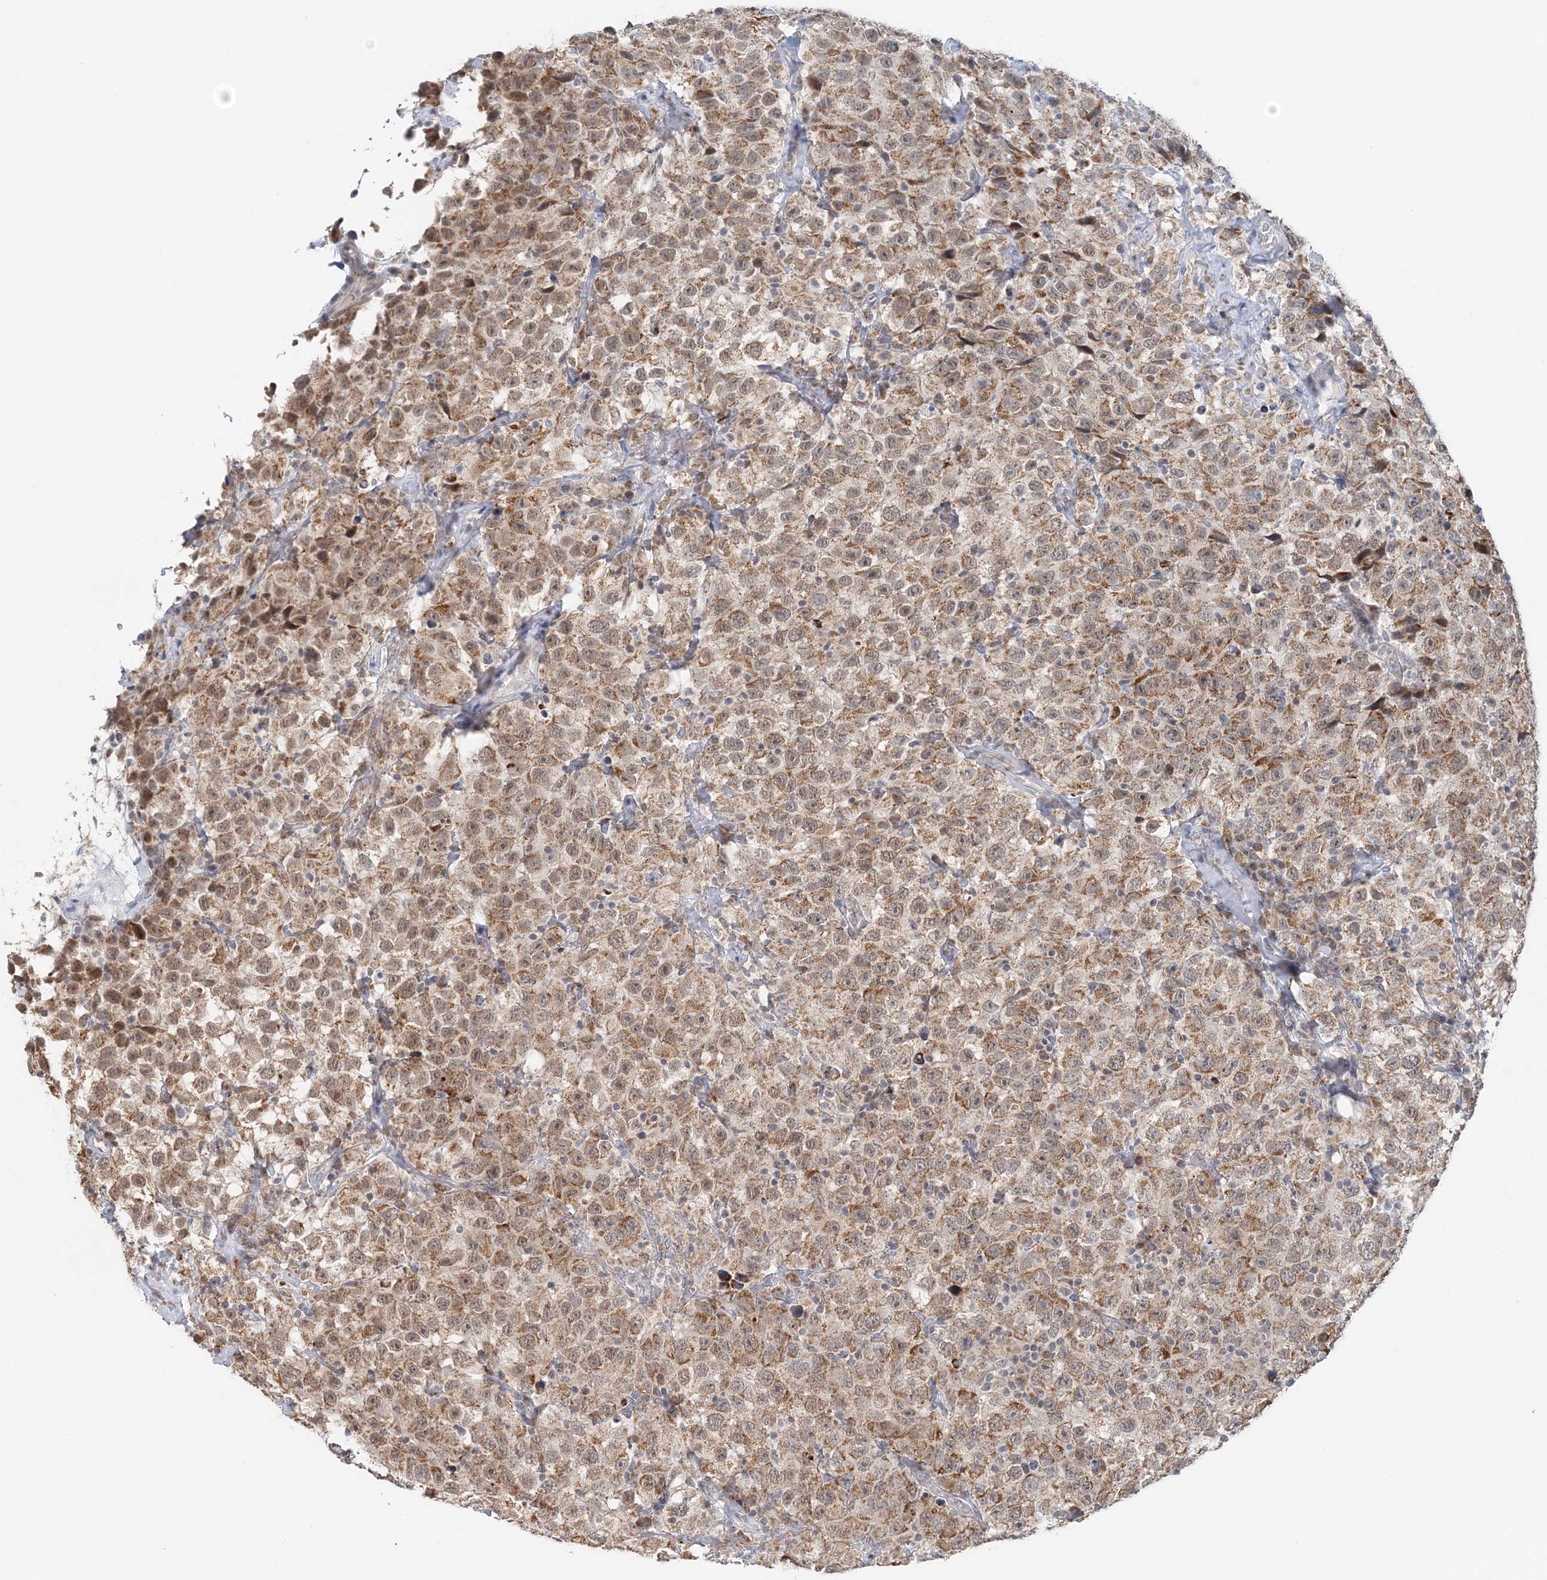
{"staining": {"intensity": "moderate", "quantity": ">75%", "location": "cytoplasmic/membranous,nuclear"}, "tissue": "testis cancer", "cell_type": "Tumor cells", "image_type": "cancer", "snomed": [{"axis": "morphology", "description": "Seminoma, NOS"}, {"axis": "topography", "description": "Testis"}], "caption": "Testis cancer was stained to show a protein in brown. There is medium levels of moderate cytoplasmic/membranous and nuclear expression in approximately >75% of tumor cells.", "gene": "RNF150", "patient": {"sex": "male", "age": 41}}